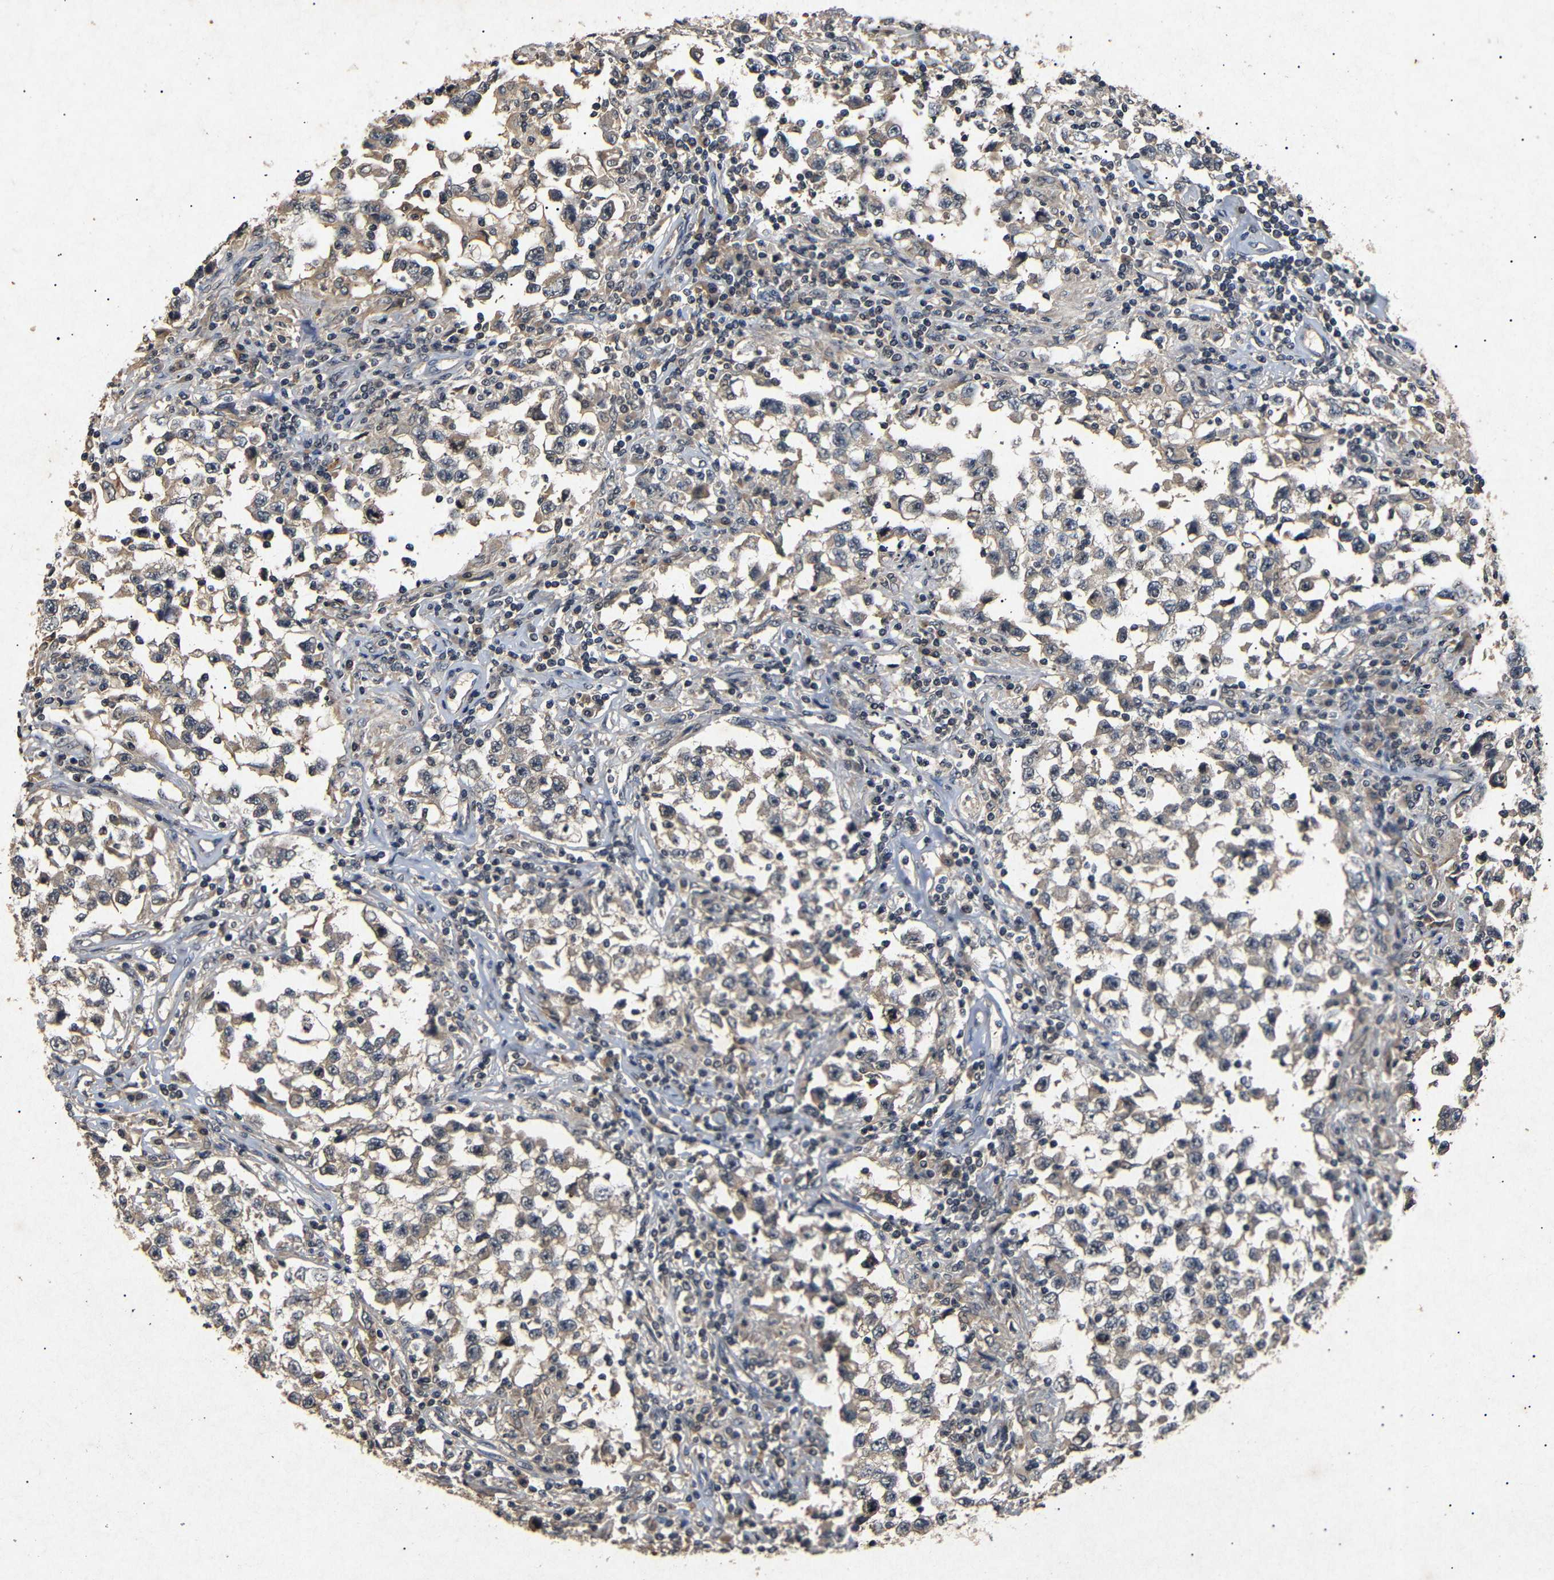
{"staining": {"intensity": "weak", "quantity": "25%-75%", "location": "cytoplasmic/membranous"}, "tissue": "testis cancer", "cell_type": "Tumor cells", "image_type": "cancer", "snomed": [{"axis": "morphology", "description": "Carcinoma, Embryonal, NOS"}, {"axis": "topography", "description": "Testis"}], "caption": "Immunohistochemistry image of neoplastic tissue: human testis cancer stained using immunohistochemistry (IHC) reveals low levels of weak protein expression localized specifically in the cytoplasmic/membranous of tumor cells, appearing as a cytoplasmic/membranous brown color.", "gene": "PARN", "patient": {"sex": "male", "age": 21}}